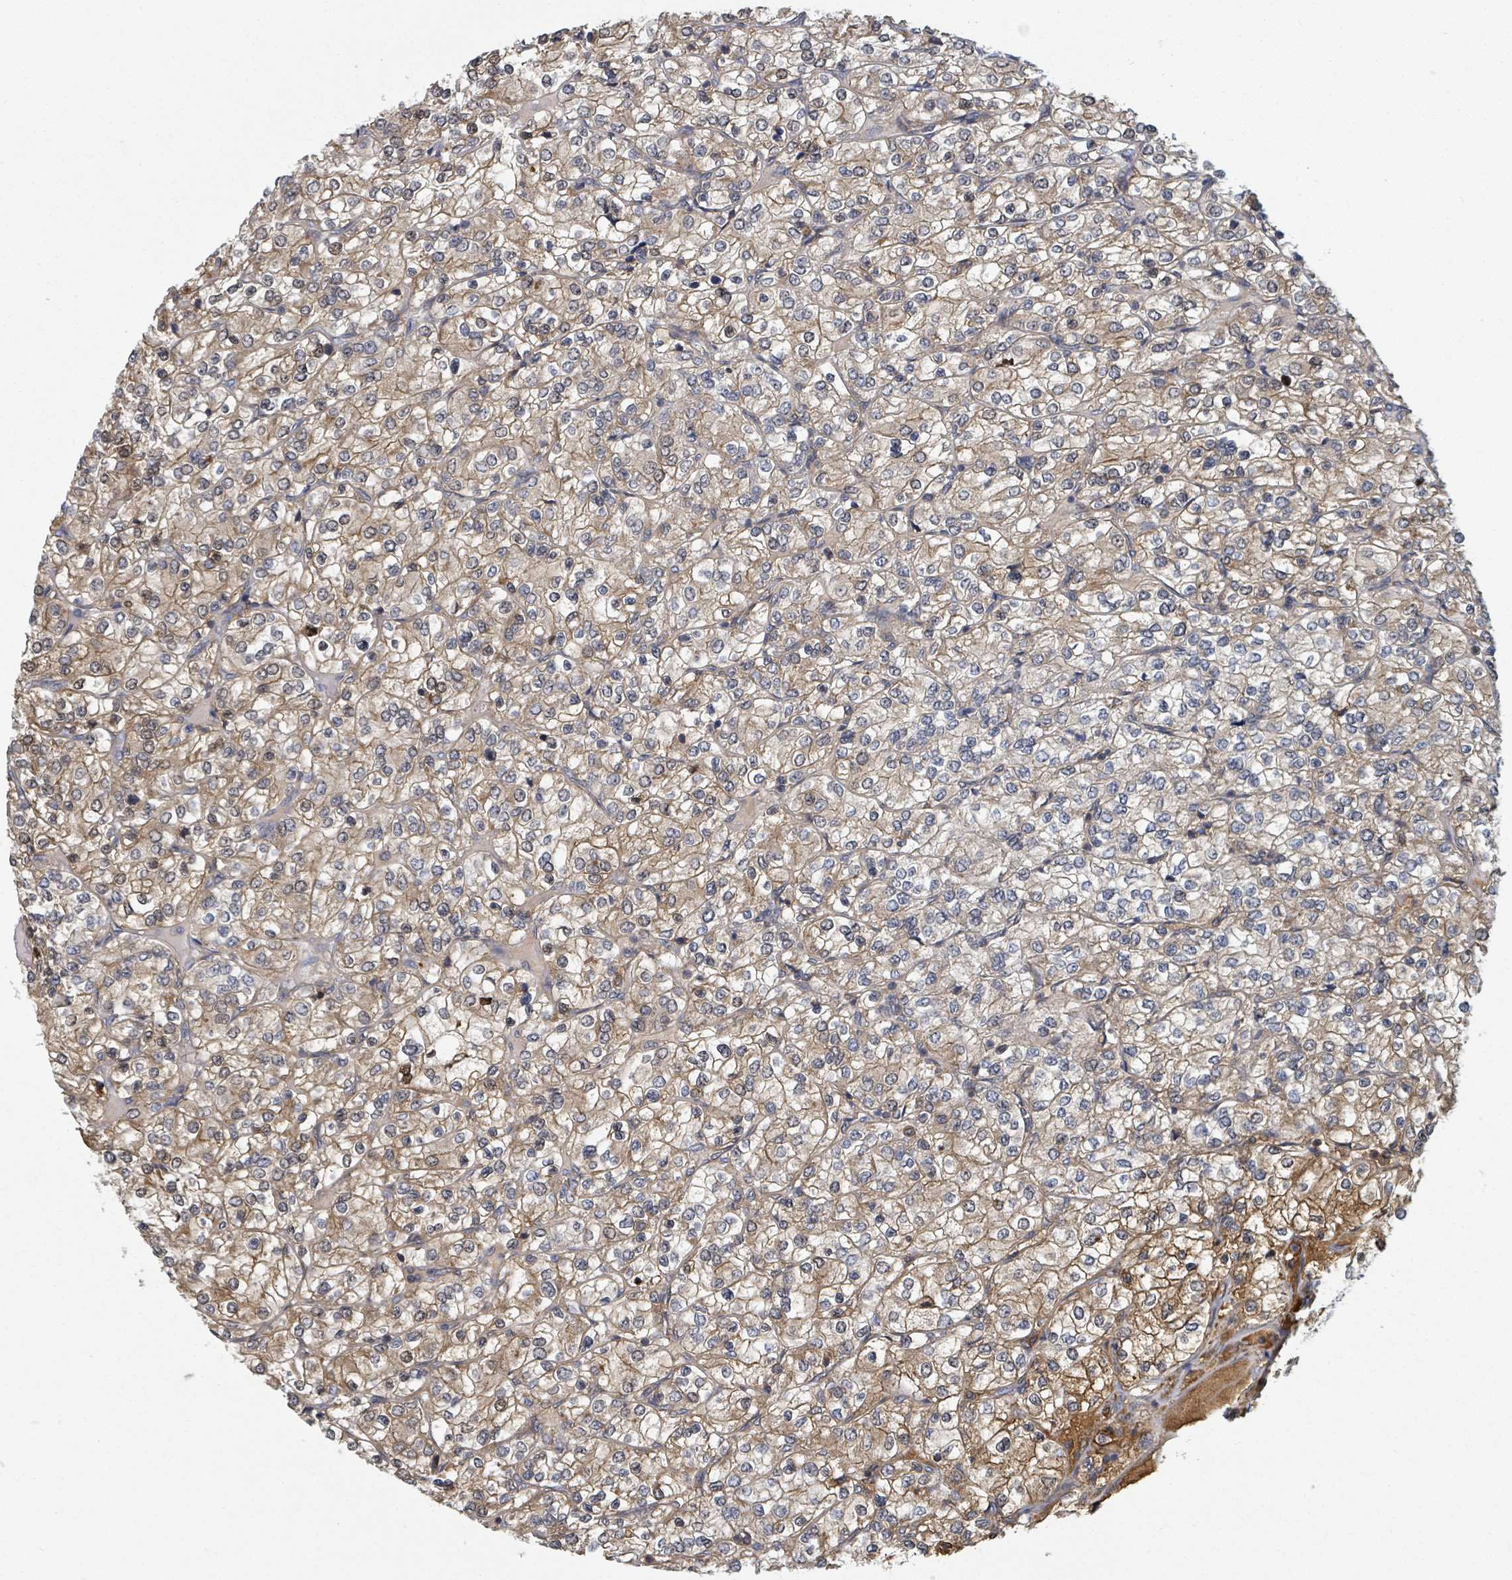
{"staining": {"intensity": "moderate", "quantity": "<25%", "location": "cytoplasmic/membranous,nuclear"}, "tissue": "renal cancer", "cell_type": "Tumor cells", "image_type": "cancer", "snomed": [{"axis": "morphology", "description": "Adenocarcinoma, NOS"}, {"axis": "topography", "description": "Kidney"}], "caption": "Tumor cells reveal moderate cytoplasmic/membranous and nuclear staining in approximately <25% of cells in renal cancer.", "gene": "GABBR1", "patient": {"sex": "male", "age": 80}}